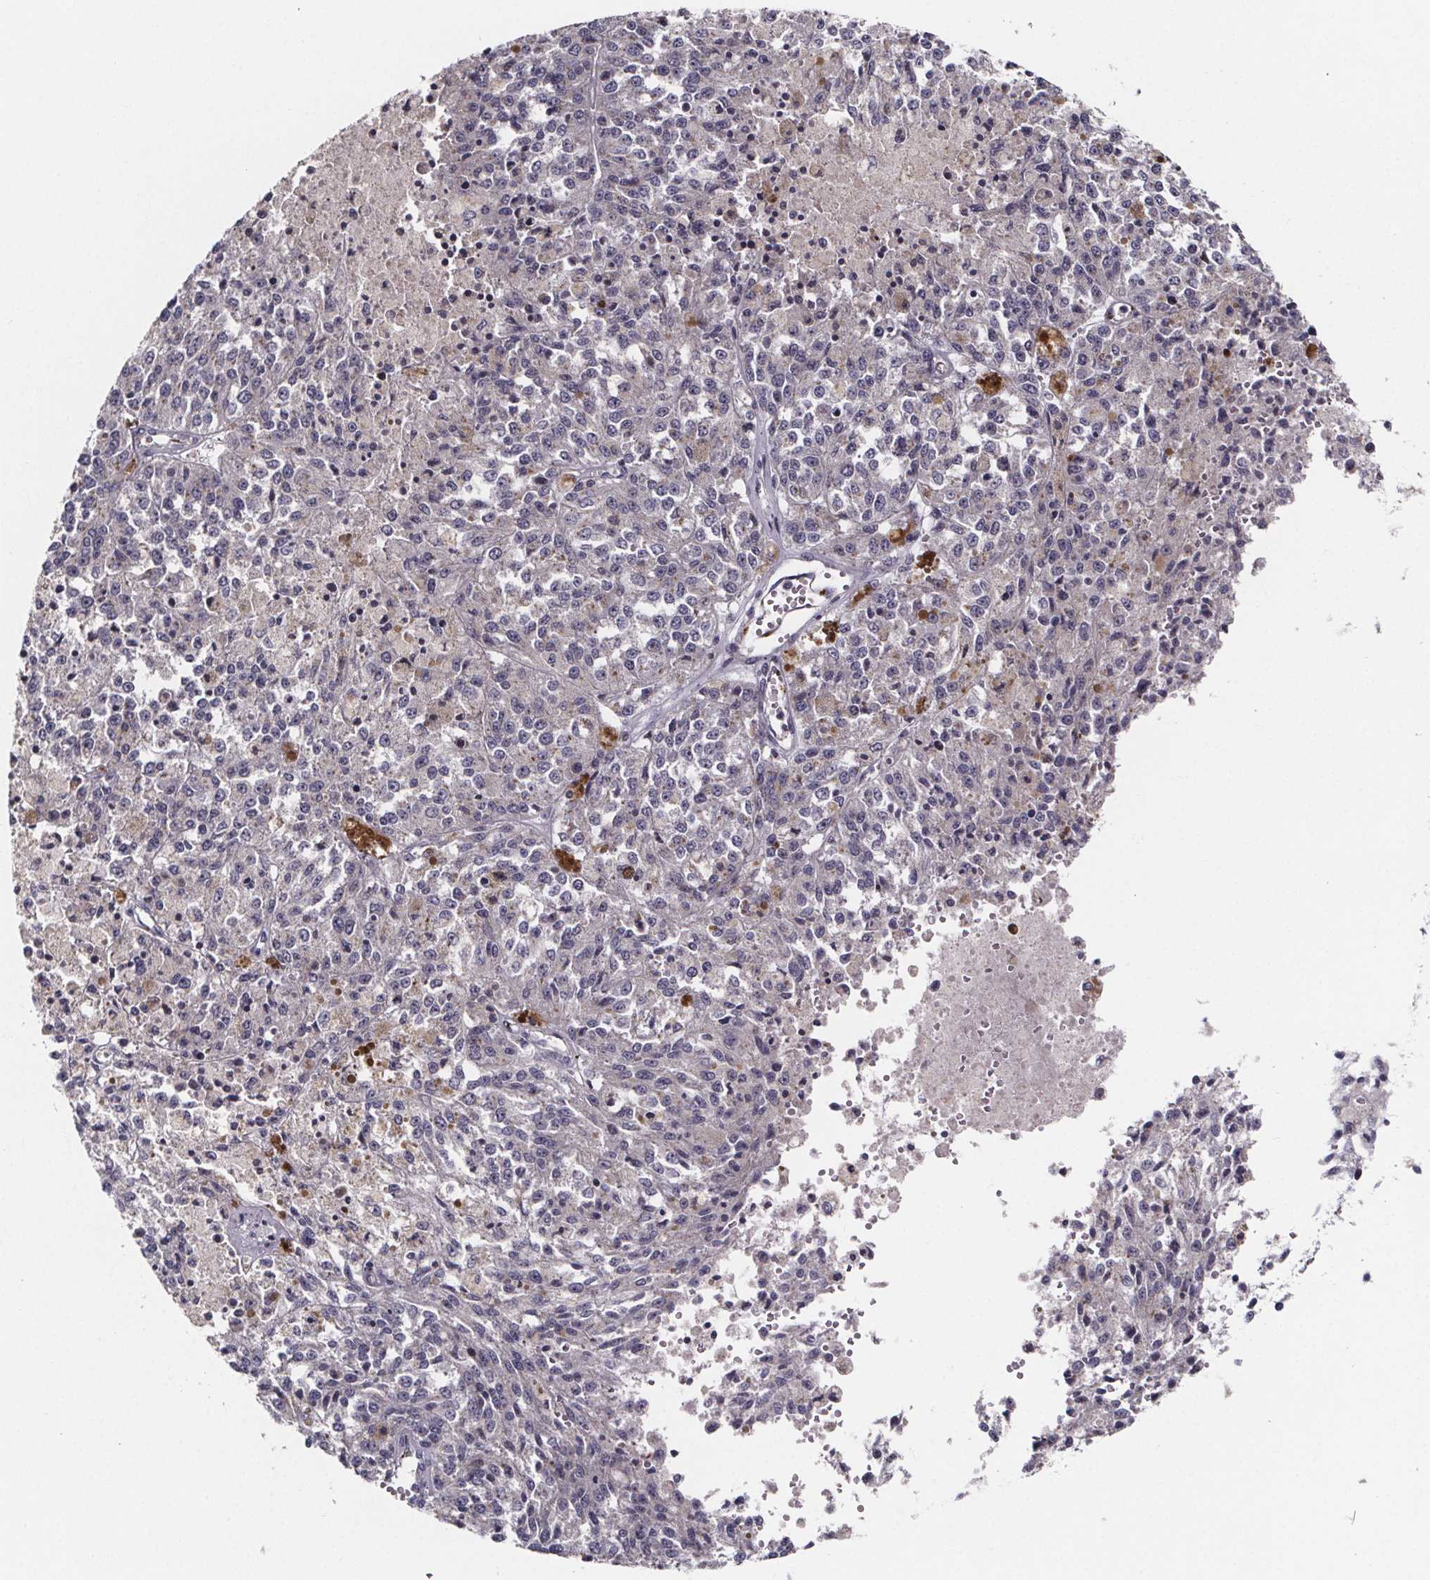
{"staining": {"intensity": "negative", "quantity": "none", "location": "none"}, "tissue": "melanoma", "cell_type": "Tumor cells", "image_type": "cancer", "snomed": [{"axis": "morphology", "description": "Malignant melanoma, Metastatic site"}, {"axis": "topography", "description": "Lymph node"}], "caption": "Human malignant melanoma (metastatic site) stained for a protein using immunohistochemistry shows no expression in tumor cells.", "gene": "NDST1", "patient": {"sex": "female", "age": 64}}